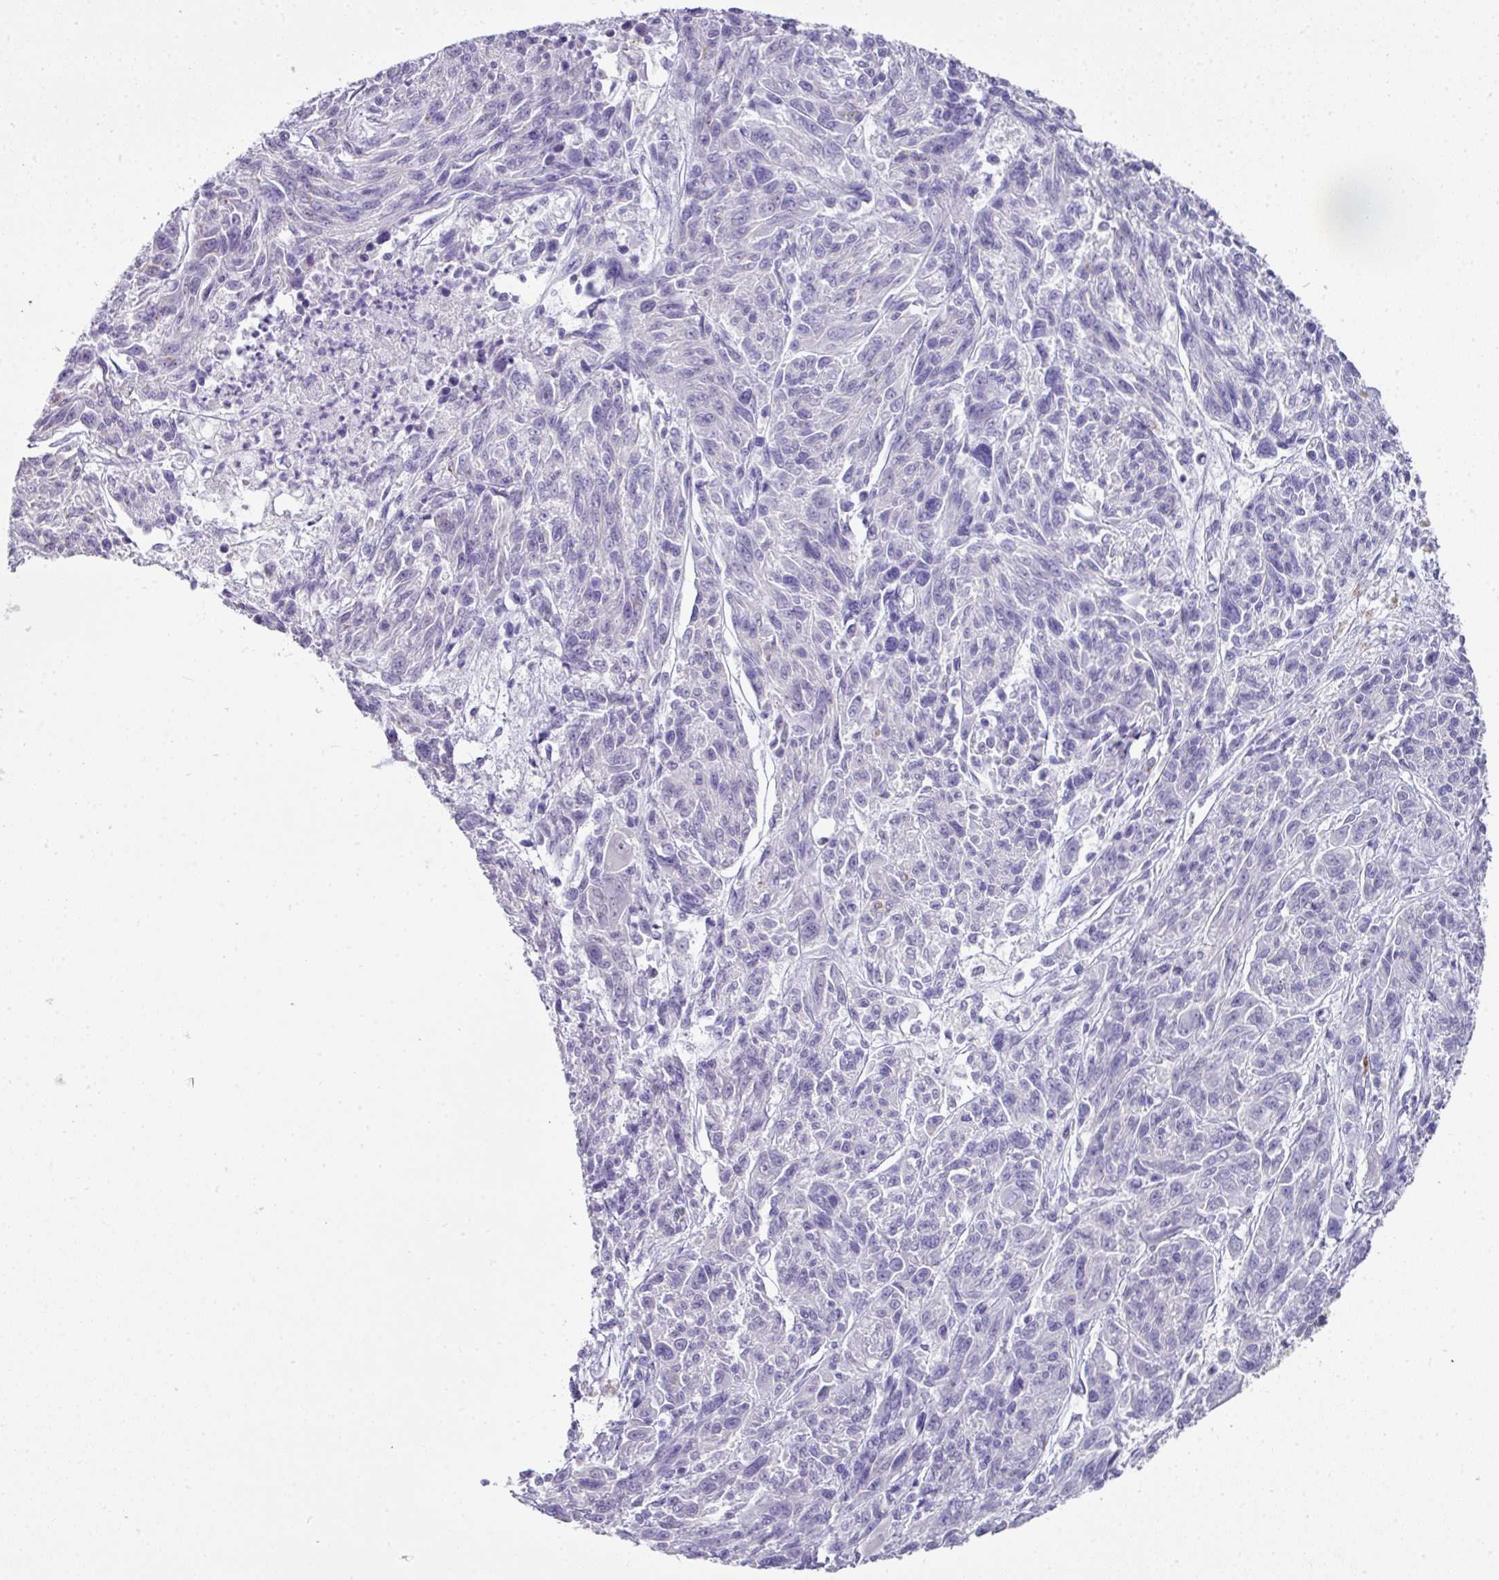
{"staining": {"intensity": "negative", "quantity": "none", "location": "none"}, "tissue": "melanoma", "cell_type": "Tumor cells", "image_type": "cancer", "snomed": [{"axis": "morphology", "description": "Malignant melanoma, NOS"}, {"axis": "topography", "description": "Skin"}], "caption": "Immunohistochemistry photomicrograph of melanoma stained for a protein (brown), which shows no positivity in tumor cells. The staining was performed using DAB to visualize the protein expression in brown, while the nuclei were stained in blue with hematoxylin (Magnification: 20x).", "gene": "BCL11A", "patient": {"sex": "male", "age": 53}}